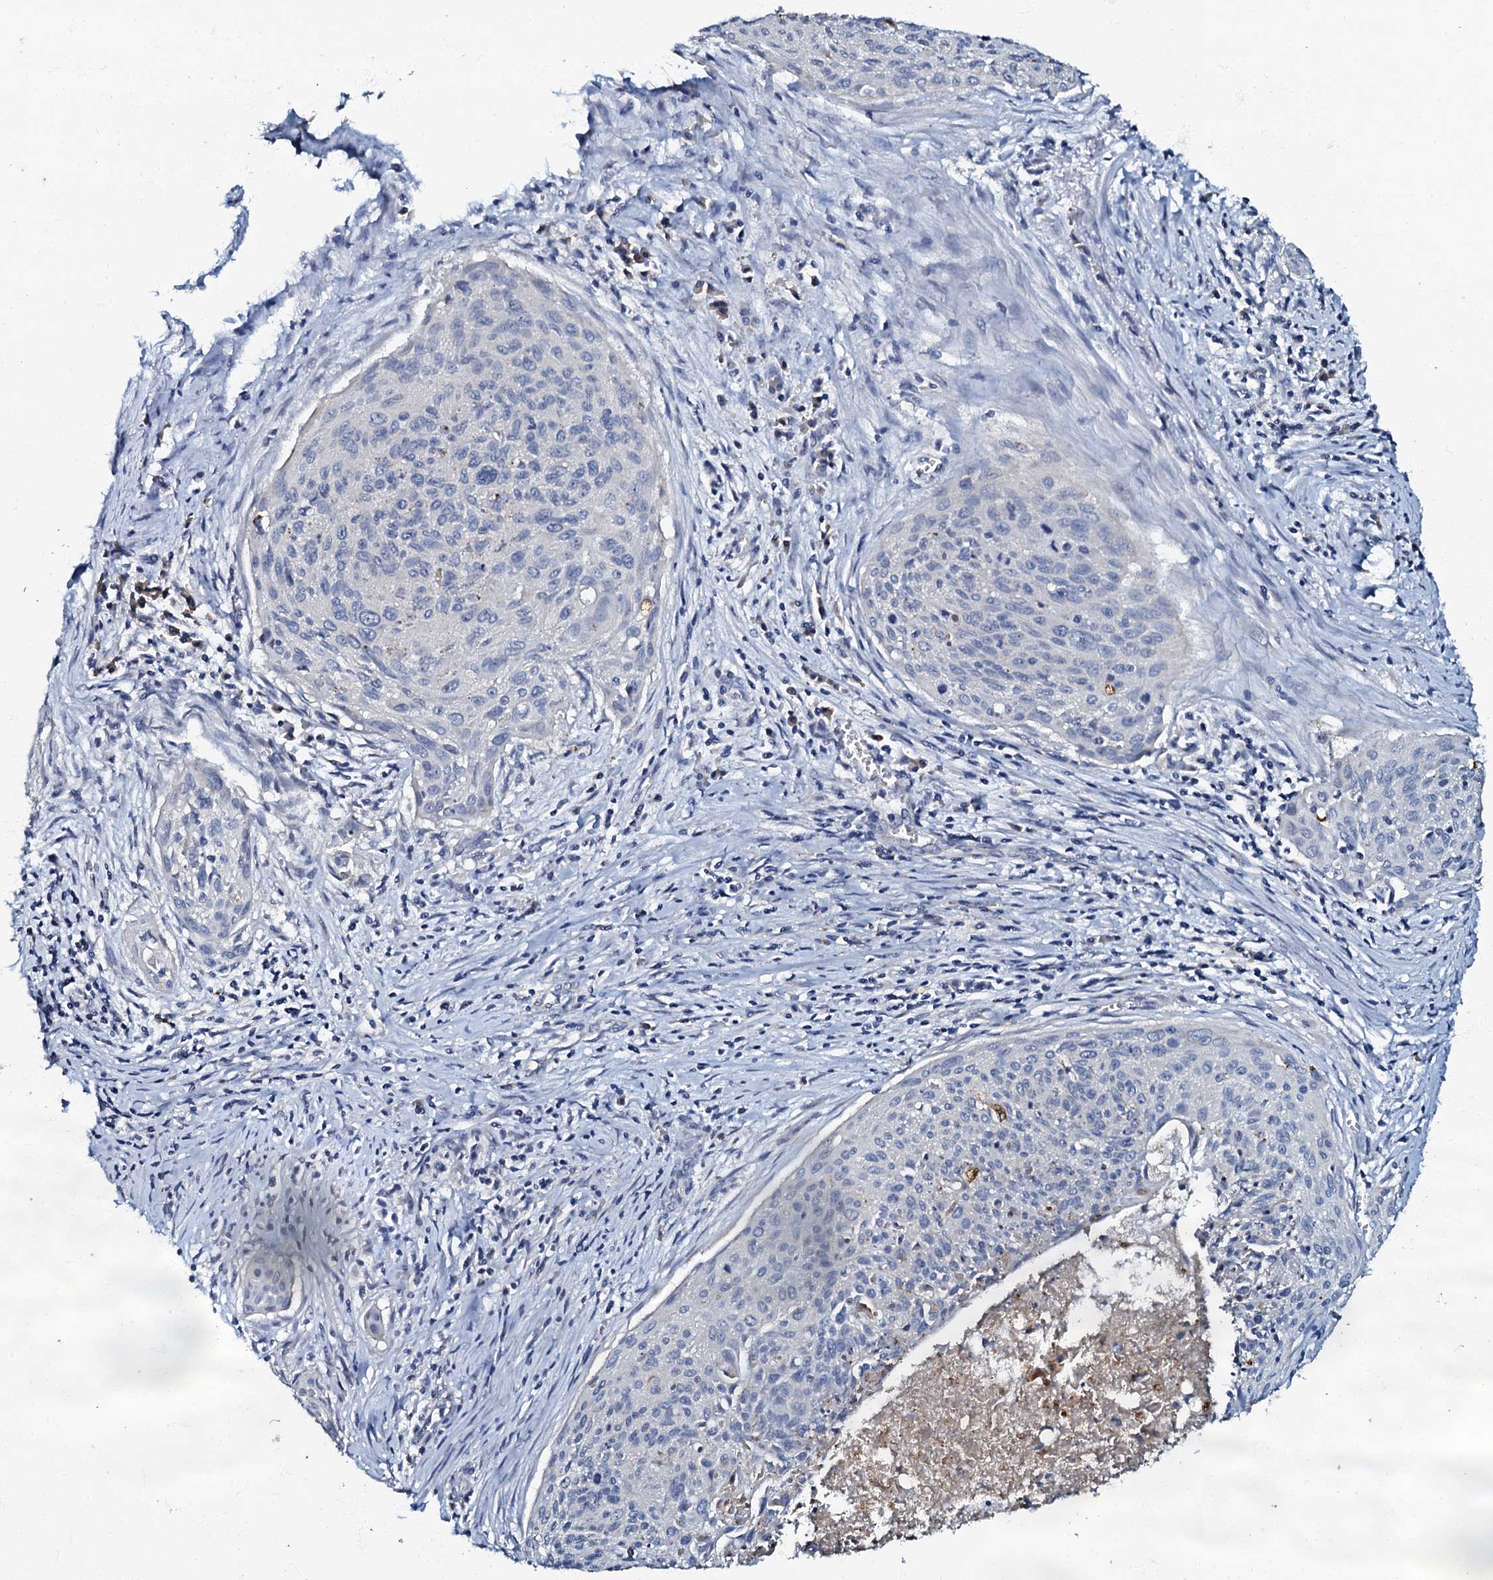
{"staining": {"intensity": "negative", "quantity": "none", "location": "none"}, "tissue": "cervical cancer", "cell_type": "Tumor cells", "image_type": "cancer", "snomed": [{"axis": "morphology", "description": "Squamous cell carcinoma, NOS"}, {"axis": "topography", "description": "Cervix"}], "caption": "High power microscopy photomicrograph of an immunohistochemistry photomicrograph of cervical squamous cell carcinoma, revealing no significant positivity in tumor cells.", "gene": "OLAH", "patient": {"sex": "female", "age": 55}}